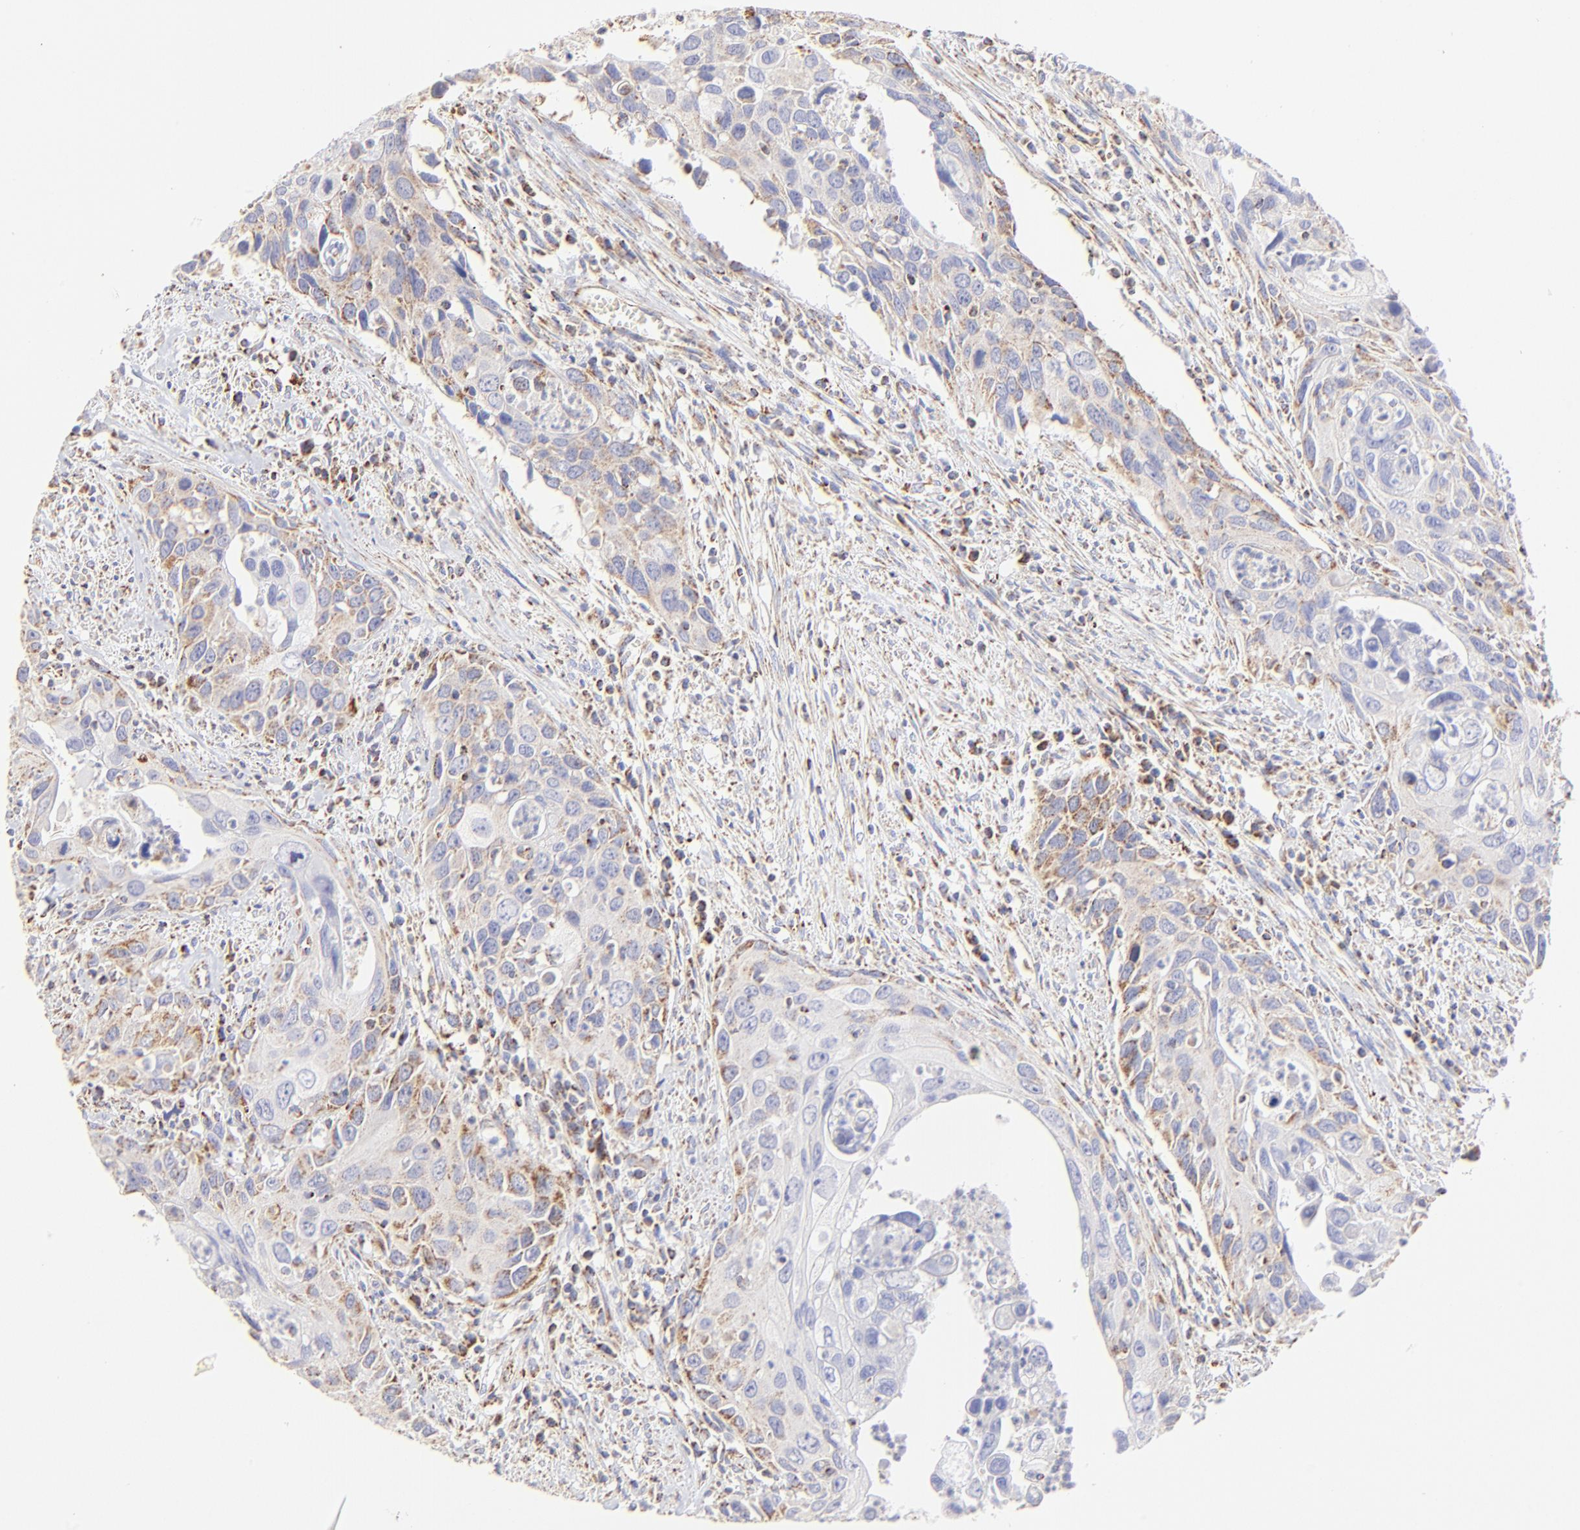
{"staining": {"intensity": "moderate", "quantity": "<25%", "location": "cytoplasmic/membranous"}, "tissue": "urothelial cancer", "cell_type": "Tumor cells", "image_type": "cancer", "snomed": [{"axis": "morphology", "description": "Urothelial carcinoma, High grade"}, {"axis": "topography", "description": "Urinary bladder"}], "caption": "IHC of human urothelial cancer reveals low levels of moderate cytoplasmic/membranous positivity in approximately <25% of tumor cells. The staining is performed using DAB (3,3'-diaminobenzidine) brown chromogen to label protein expression. The nuclei are counter-stained blue using hematoxylin.", "gene": "ECH1", "patient": {"sex": "male", "age": 71}}